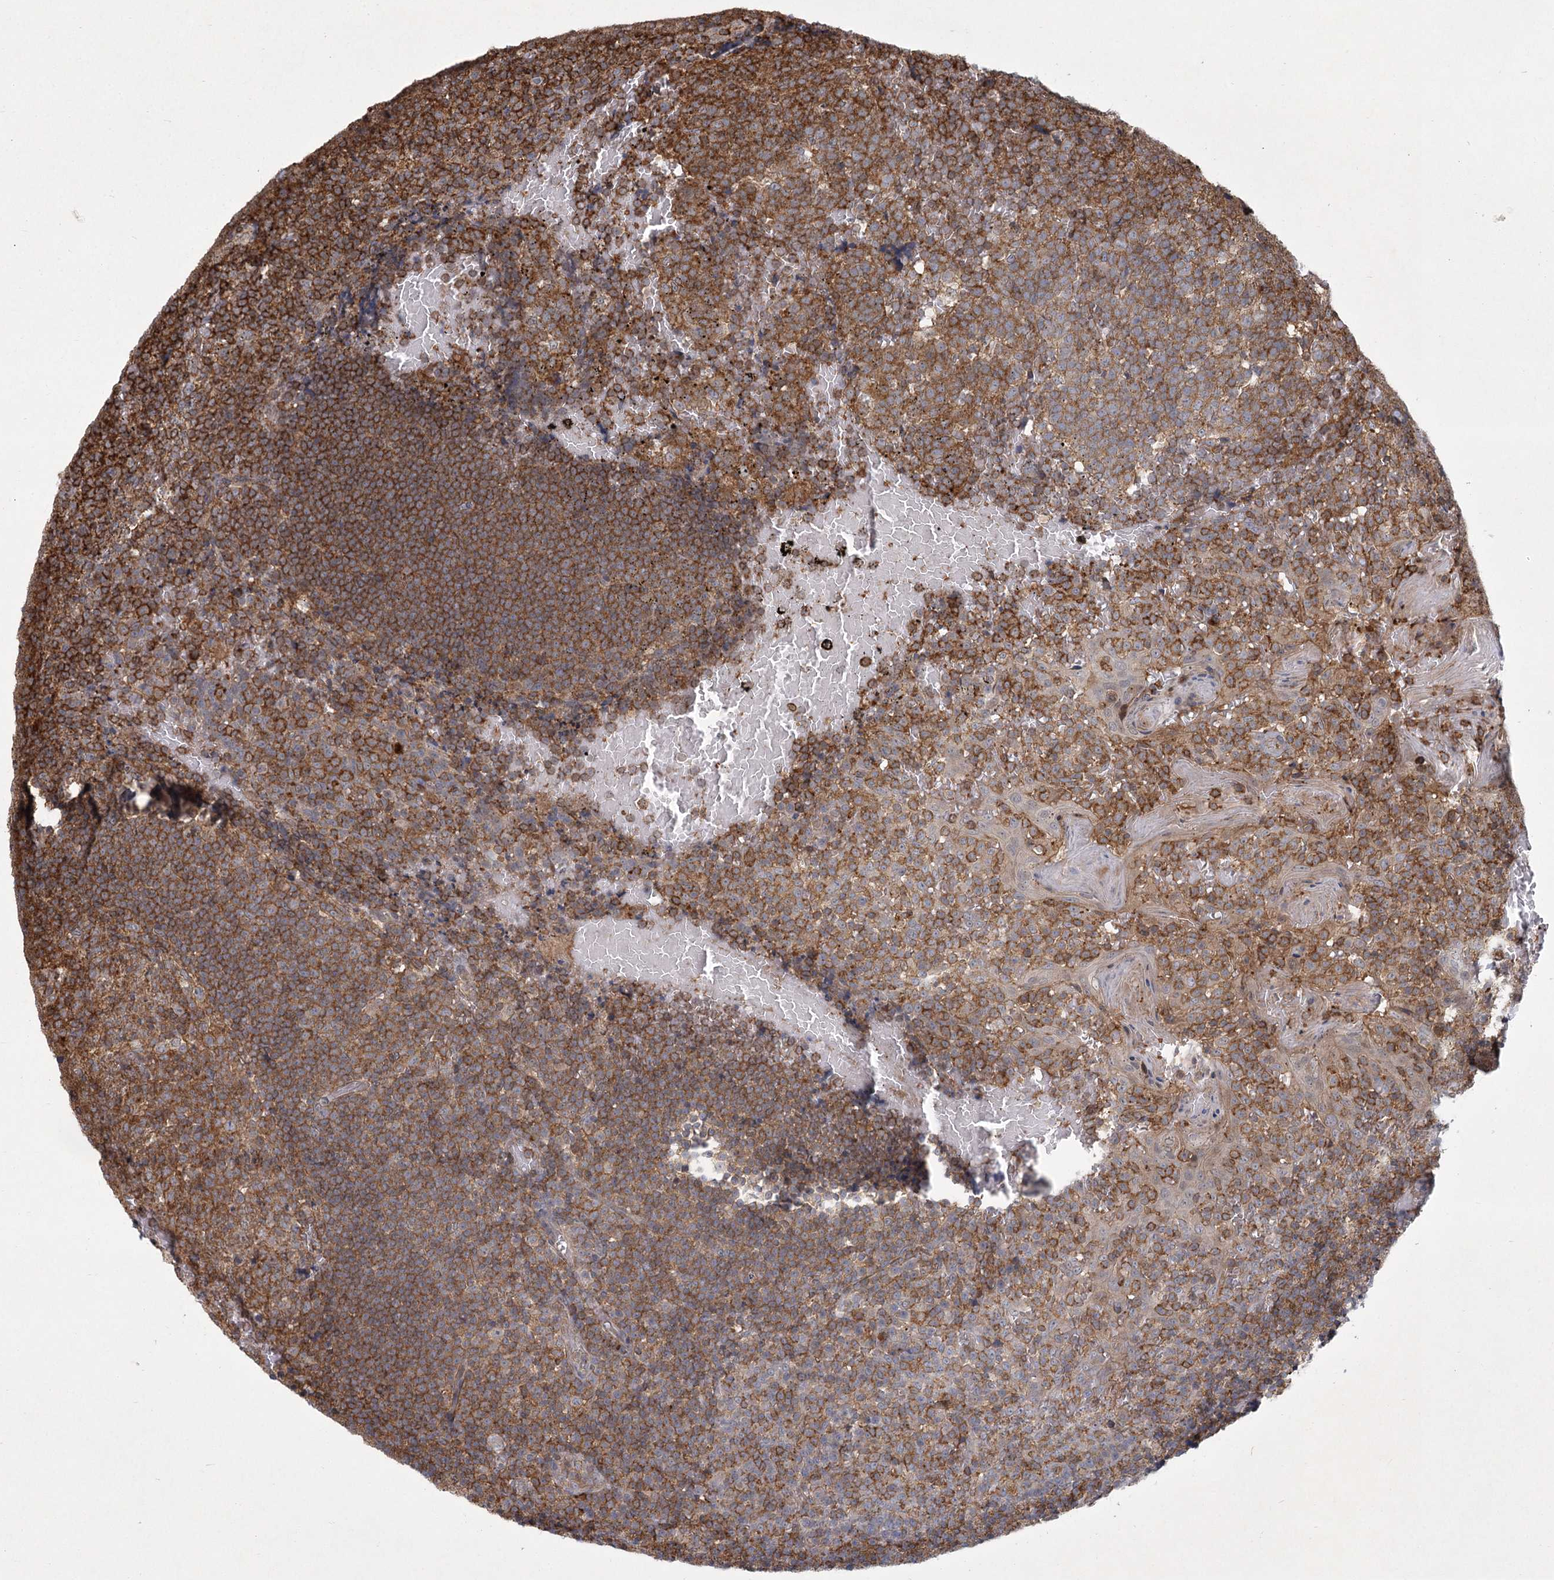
{"staining": {"intensity": "strong", "quantity": ">75%", "location": "cytoplasmic/membranous"}, "tissue": "tonsil", "cell_type": "Germinal center cells", "image_type": "normal", "snomed": [{"axis": "morphology", "description": "Normal tissue, NOS"}, {"axis": "topography", "description": "Tonsil"}], "caption": "A micrograph of human tonsil stained for a protein exhibits strong cytoplasmic/membranous brown staining in germinal center cells.", "gene": "MEPE", "patient": {"sex": "female", "age": 19}}